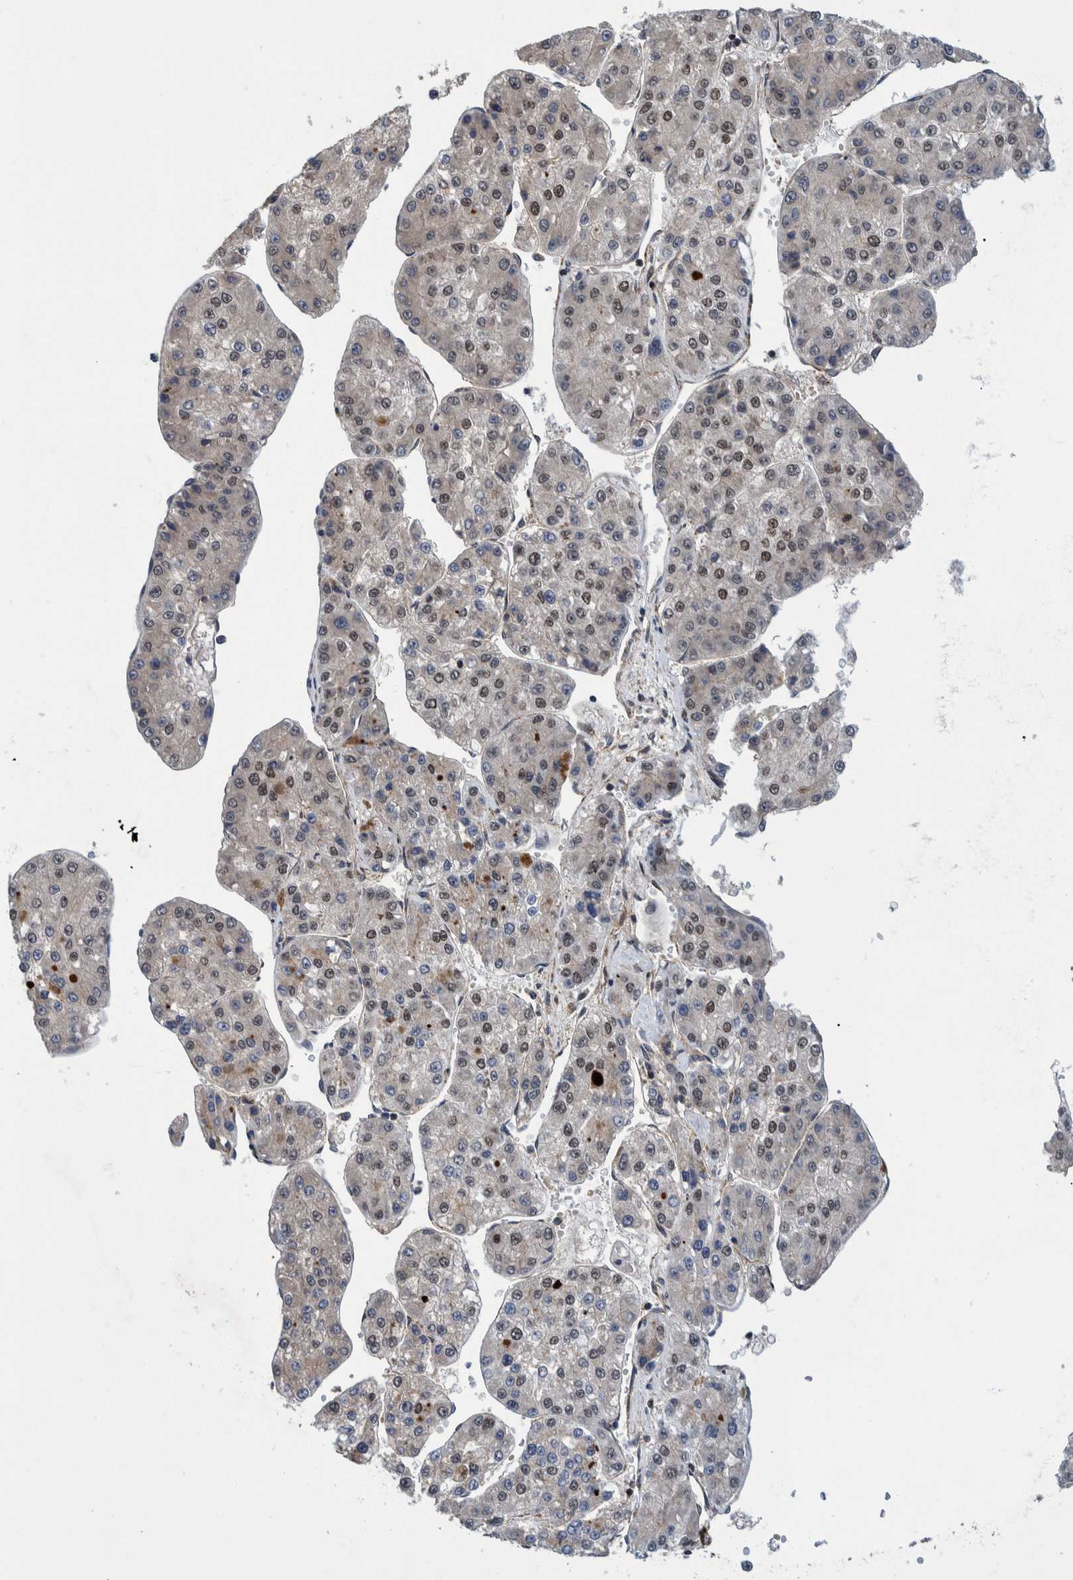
{"staining": {"intensity": "moderate", "quantity": "25%-75%", "location": "cytoplasmic/membranous,nuclear"}, "tissue": "liver cancer", "cell_type": "Tumor cells", "image_type": "cancer", "snomed": [{"axis": "morphology", "description": "Carcinoma, Hepatocellular, NOS"}, {"axis": "topography", "description": "Liver"}], "caption": "The micrograph exhibits a brown stain indicating the presence of a protein in the cytoplasmic/membranous and nuclear of tumor cells in liver cancer (hepatocellular carcinoma). Immunohistochemistry stains the protein in brown and the nuclei are stained blue.", "gene": "GRPEL2", "patient": {"sex": "female", "age": 73}}